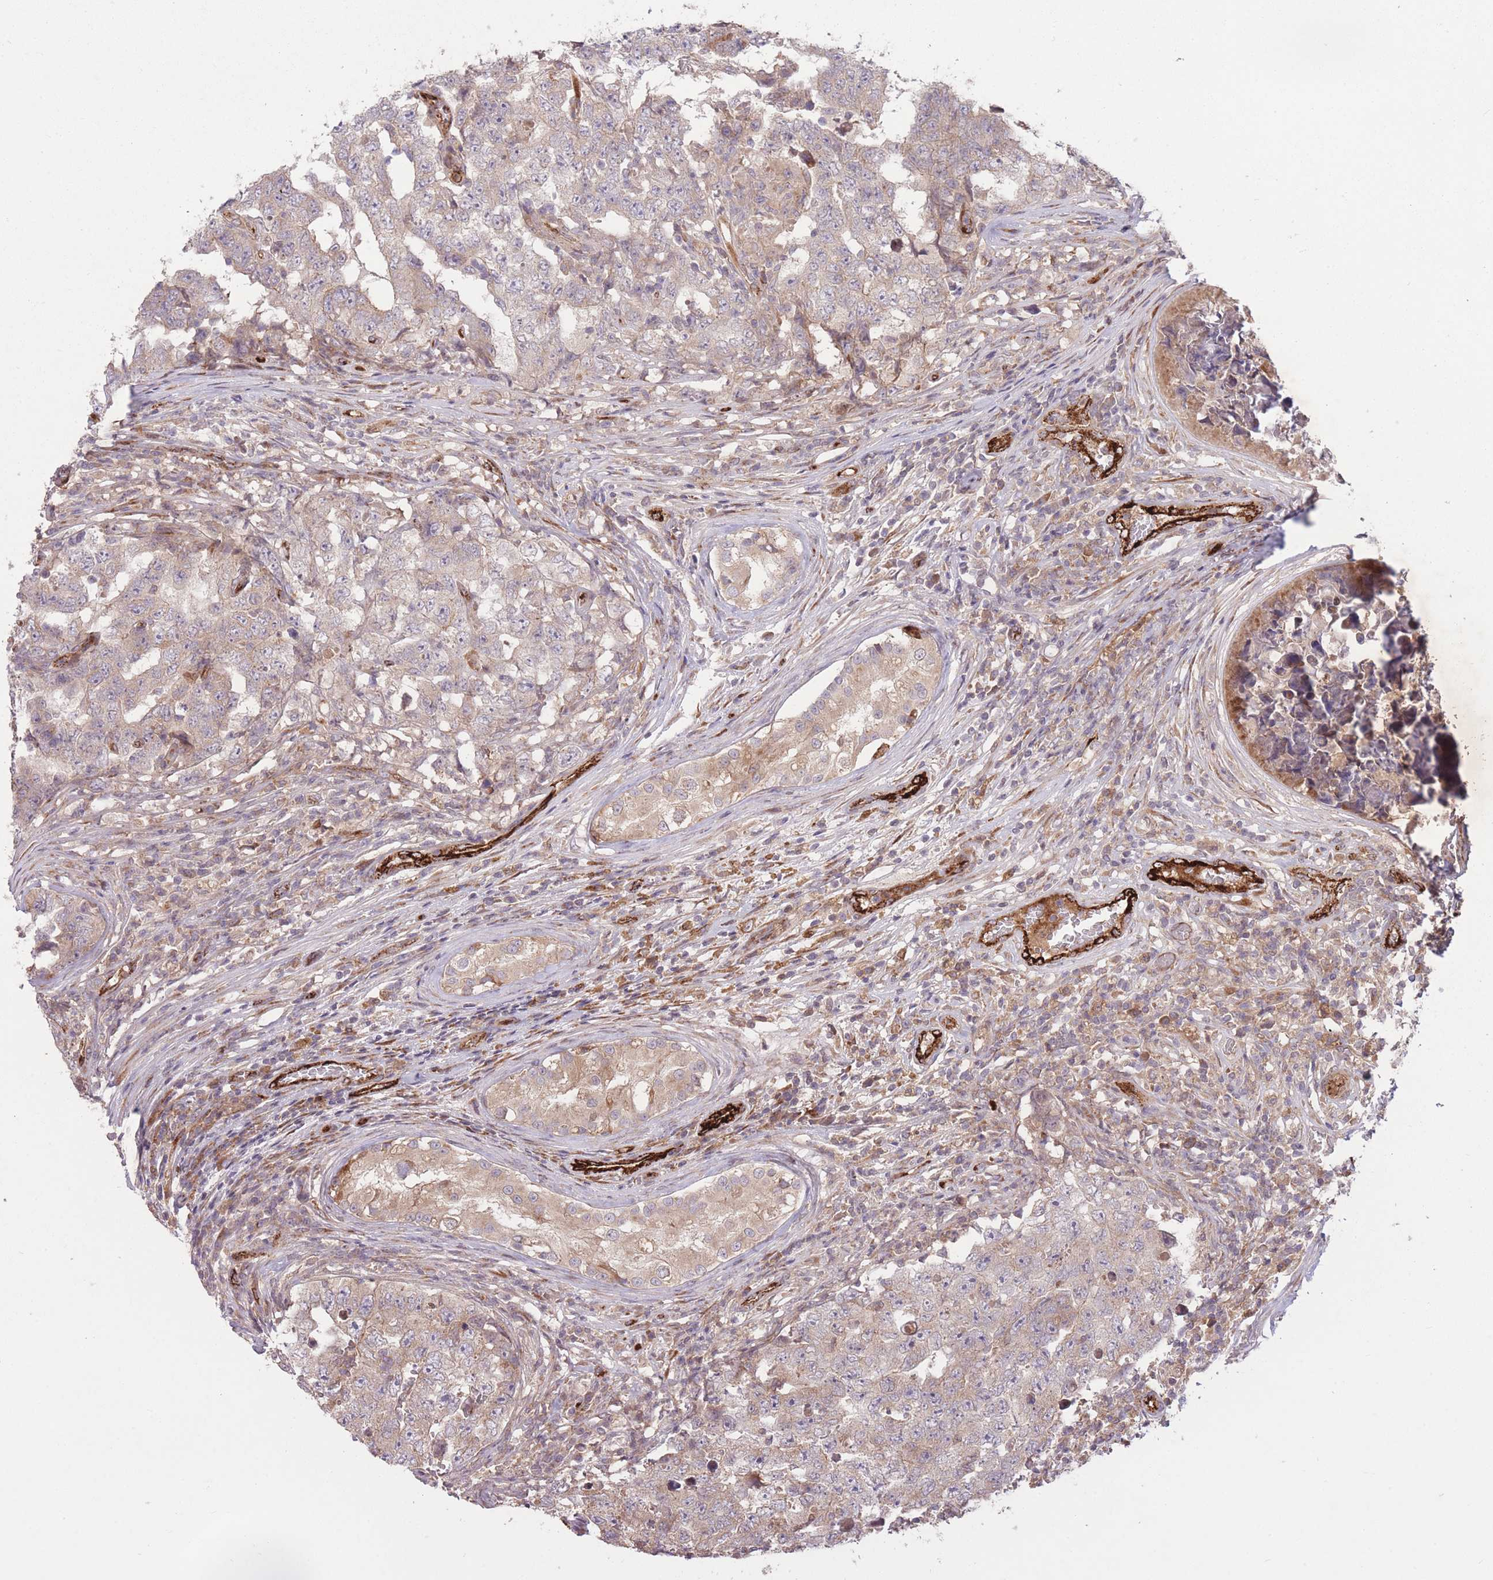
{"staining": {"intensity": "negative", "quantity": "none", "location": "none"}, "tissue": "testis cancer", "cell_type": "Tumor cells", "image_type": "cancer", "snomed": [{"axis": "morphology", "description": "Carcinoma, Embryonal, NOS"}, {"axis": "topography", "description": "Testis"}], "caption": "Immunohistochemistry (IHC) of human embryonal carcinoma (testis) demonstrates no expression in tumor cells.", "gene": "CISH", "patient": {"sex": "male", "age": 25}}